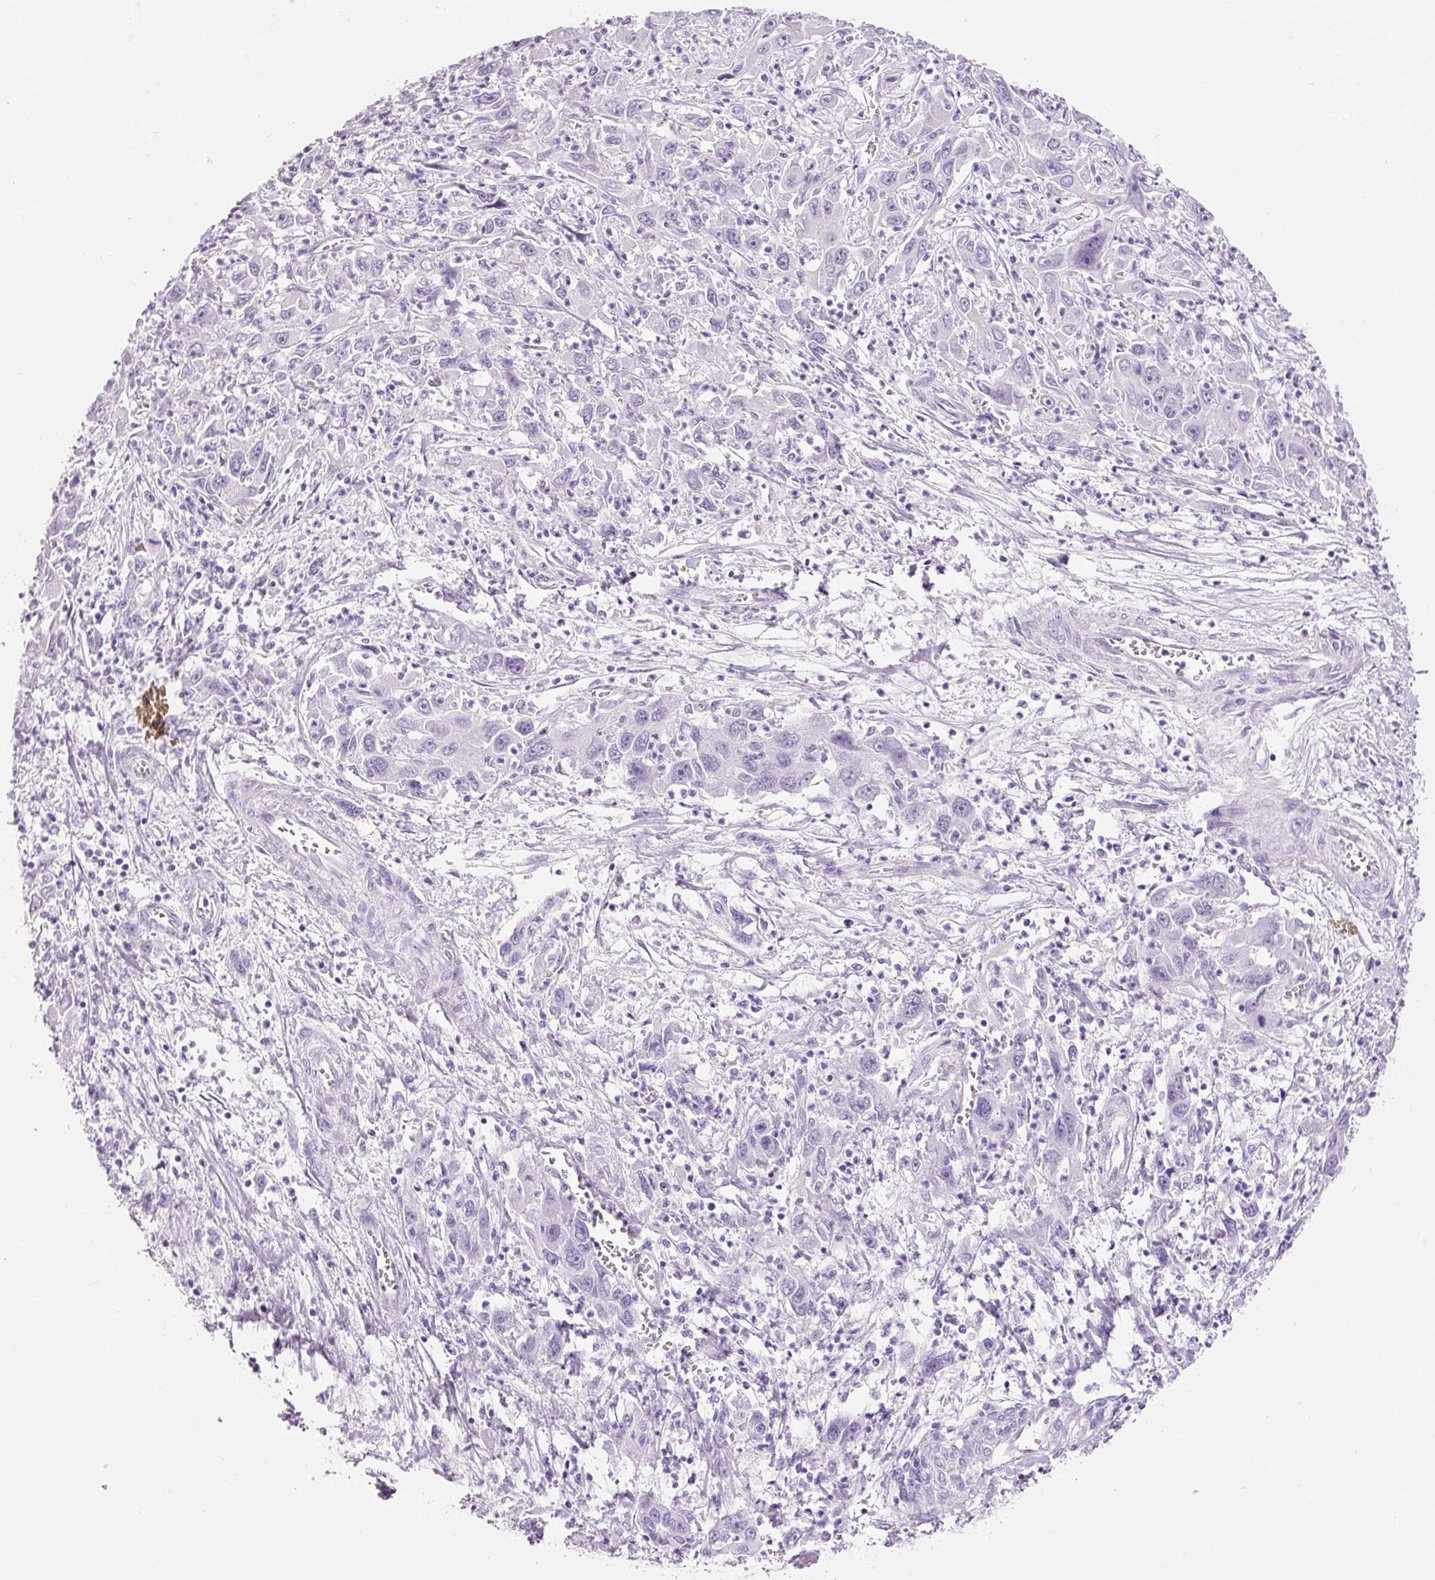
{"staining": {"intensity": "negative", "quantity": "none", "location": "none"}, "tissue": "liver cancer", "cell_type": "Tumor cells", "image_type": "cancer", "snomed": [{"axis": "morphology", "description": "Carcinoma, Hepatocellular, NOS"}, {"axis": "topography", "description": "Liver"}], "caption": "Tumor cells show no significant protein staining in liver hepatocellular carcinoma. Nuclei are stained in blue.", "gene": "ADSS1", "patient": {"sex": "male", "age": 63}}